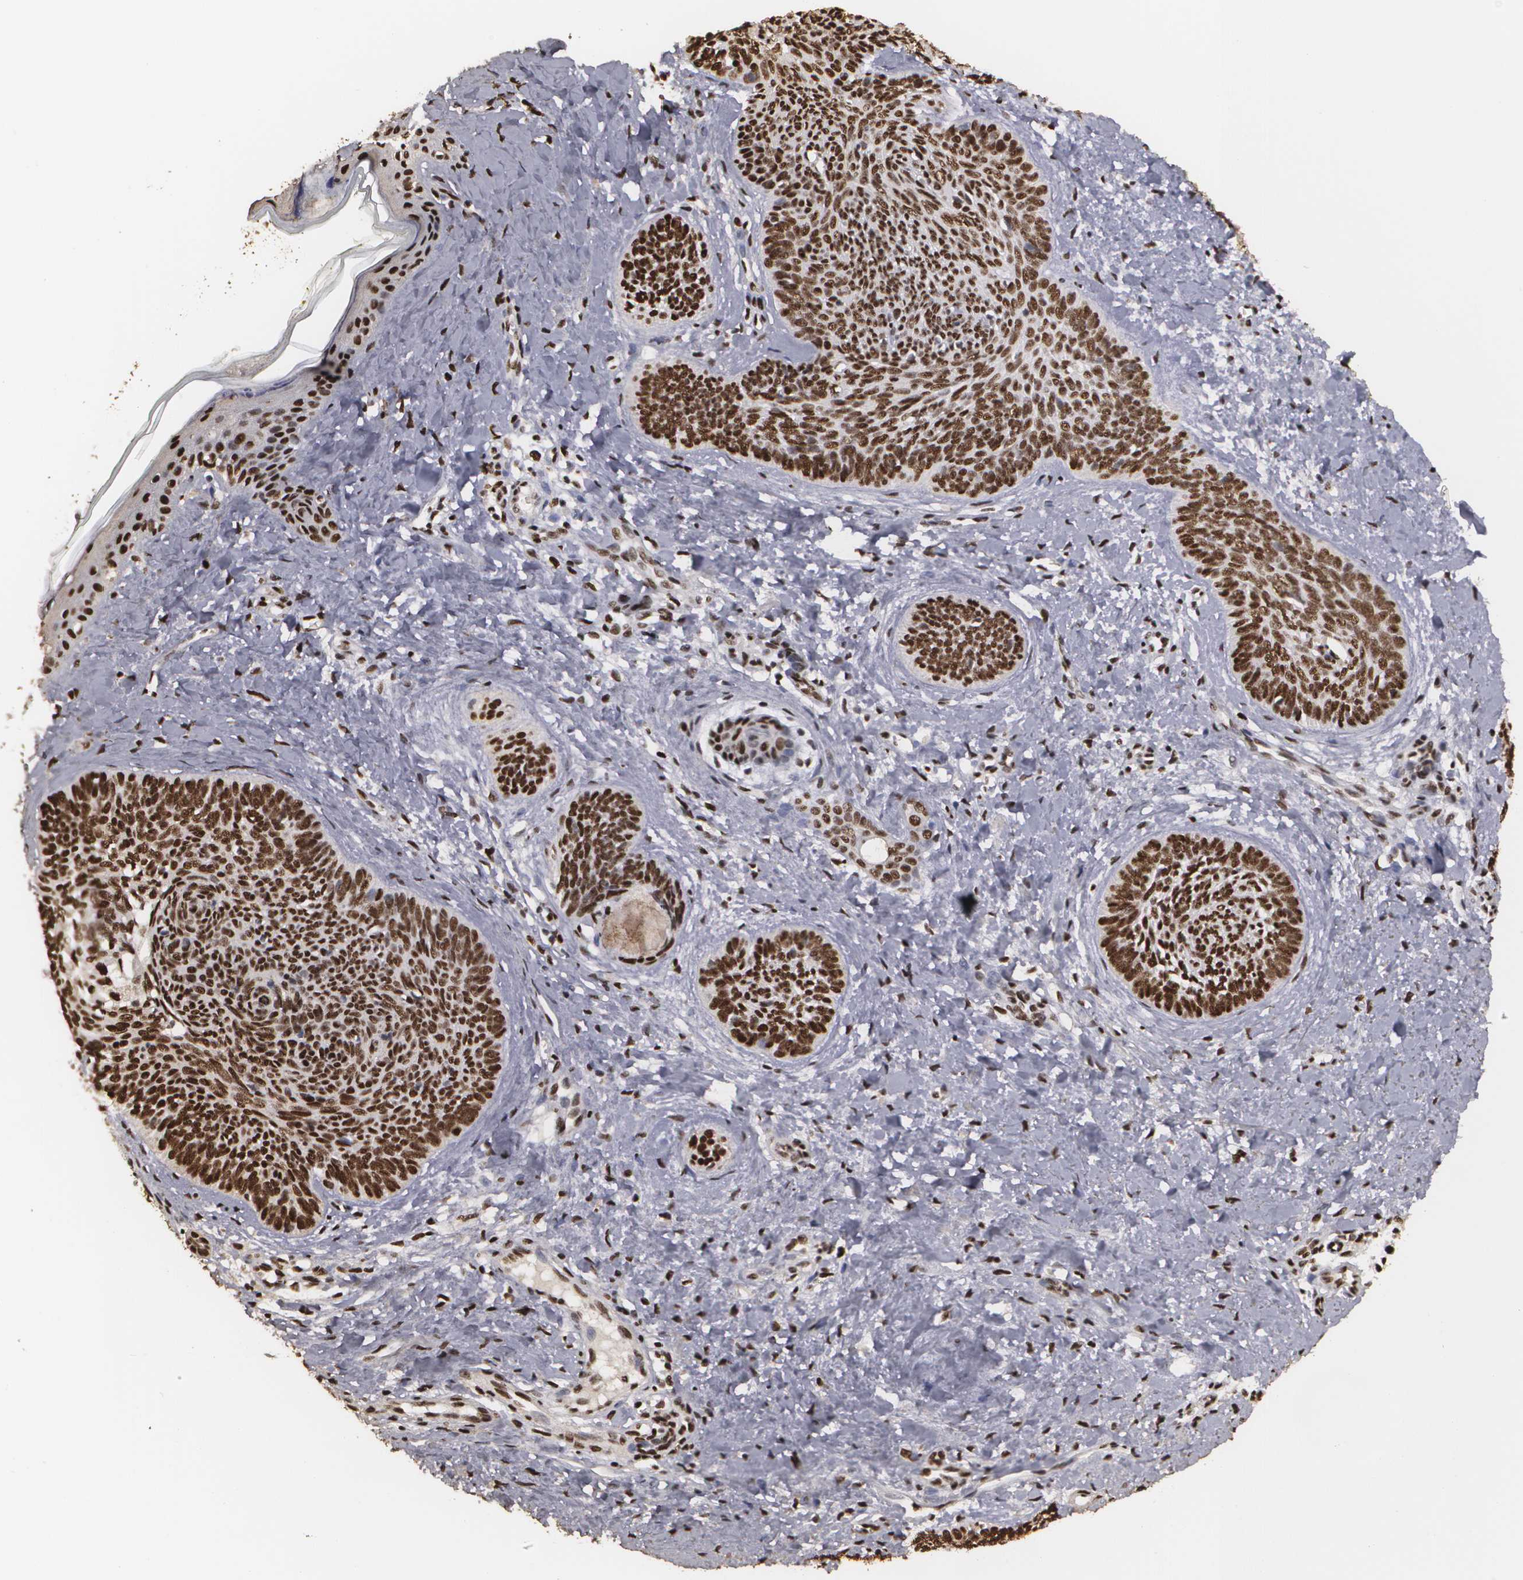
{"staining": {"intensity": "strong", "quantity": ">75%", "location": "nuclear"}, "tissue": "skin cancer", "cell_type": "Tumor cells", "image_type": "cancer", "snomed": [{"axis": "morphology", "description": "Basal cell carcinoma"}, {"axis": "topography", "description": "Skin"}], "caption": "The image displays immunohistochemical staining of skin cancer (basal cell carcinoma). There is strong nuclear positivity is seen in approximately >75% of tumor cells. The protein of interest is shown in brown color, while the nuclei are stained blue.", "gene": "RCOR1", "patient": {"sex": "female", "age": 81}}